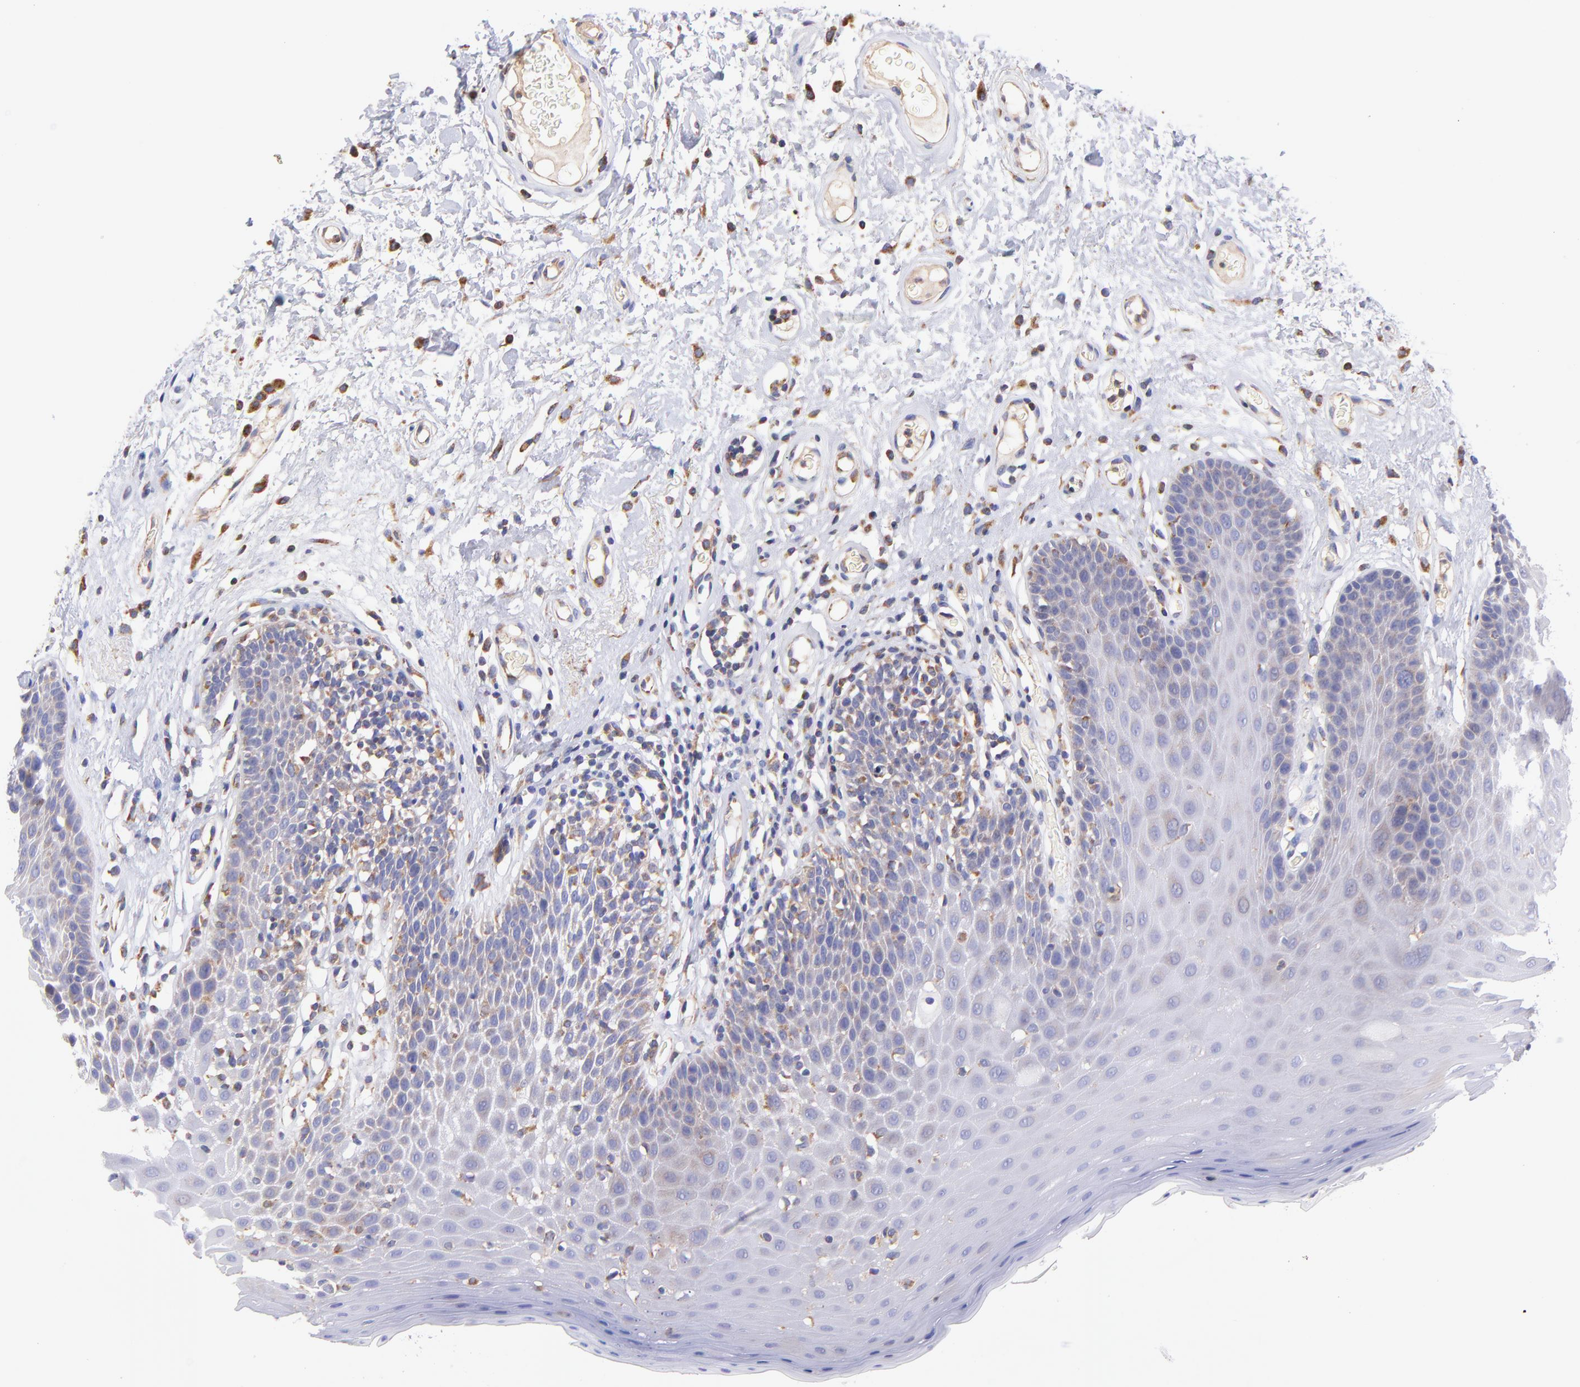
{"staining": {"intensity": "negative", "quantity": "none", "location": "none"}, "tissue": "oral mucosa", "cell_type": "Squamous epithelial cells", "image_type": "normal", "snomed": [{"axis": "morphology", "description": "Normal tissue, NOS"}, {"axis": "morphology", "description": "Squamous cell carcinoma, NOS"}, {"axis": "topography", "description": "Skeletal muscle"}, {"axis": "topography", "description": "Oral tissue"}, {"axis": "topography", "description": "Head-Neck"}], "caption": "Image shows no protein positivity in squamous epithelial cells of normal oral mucosa.", "gene": "PREX1", "patient": {"sex": "male", "age": 71}}